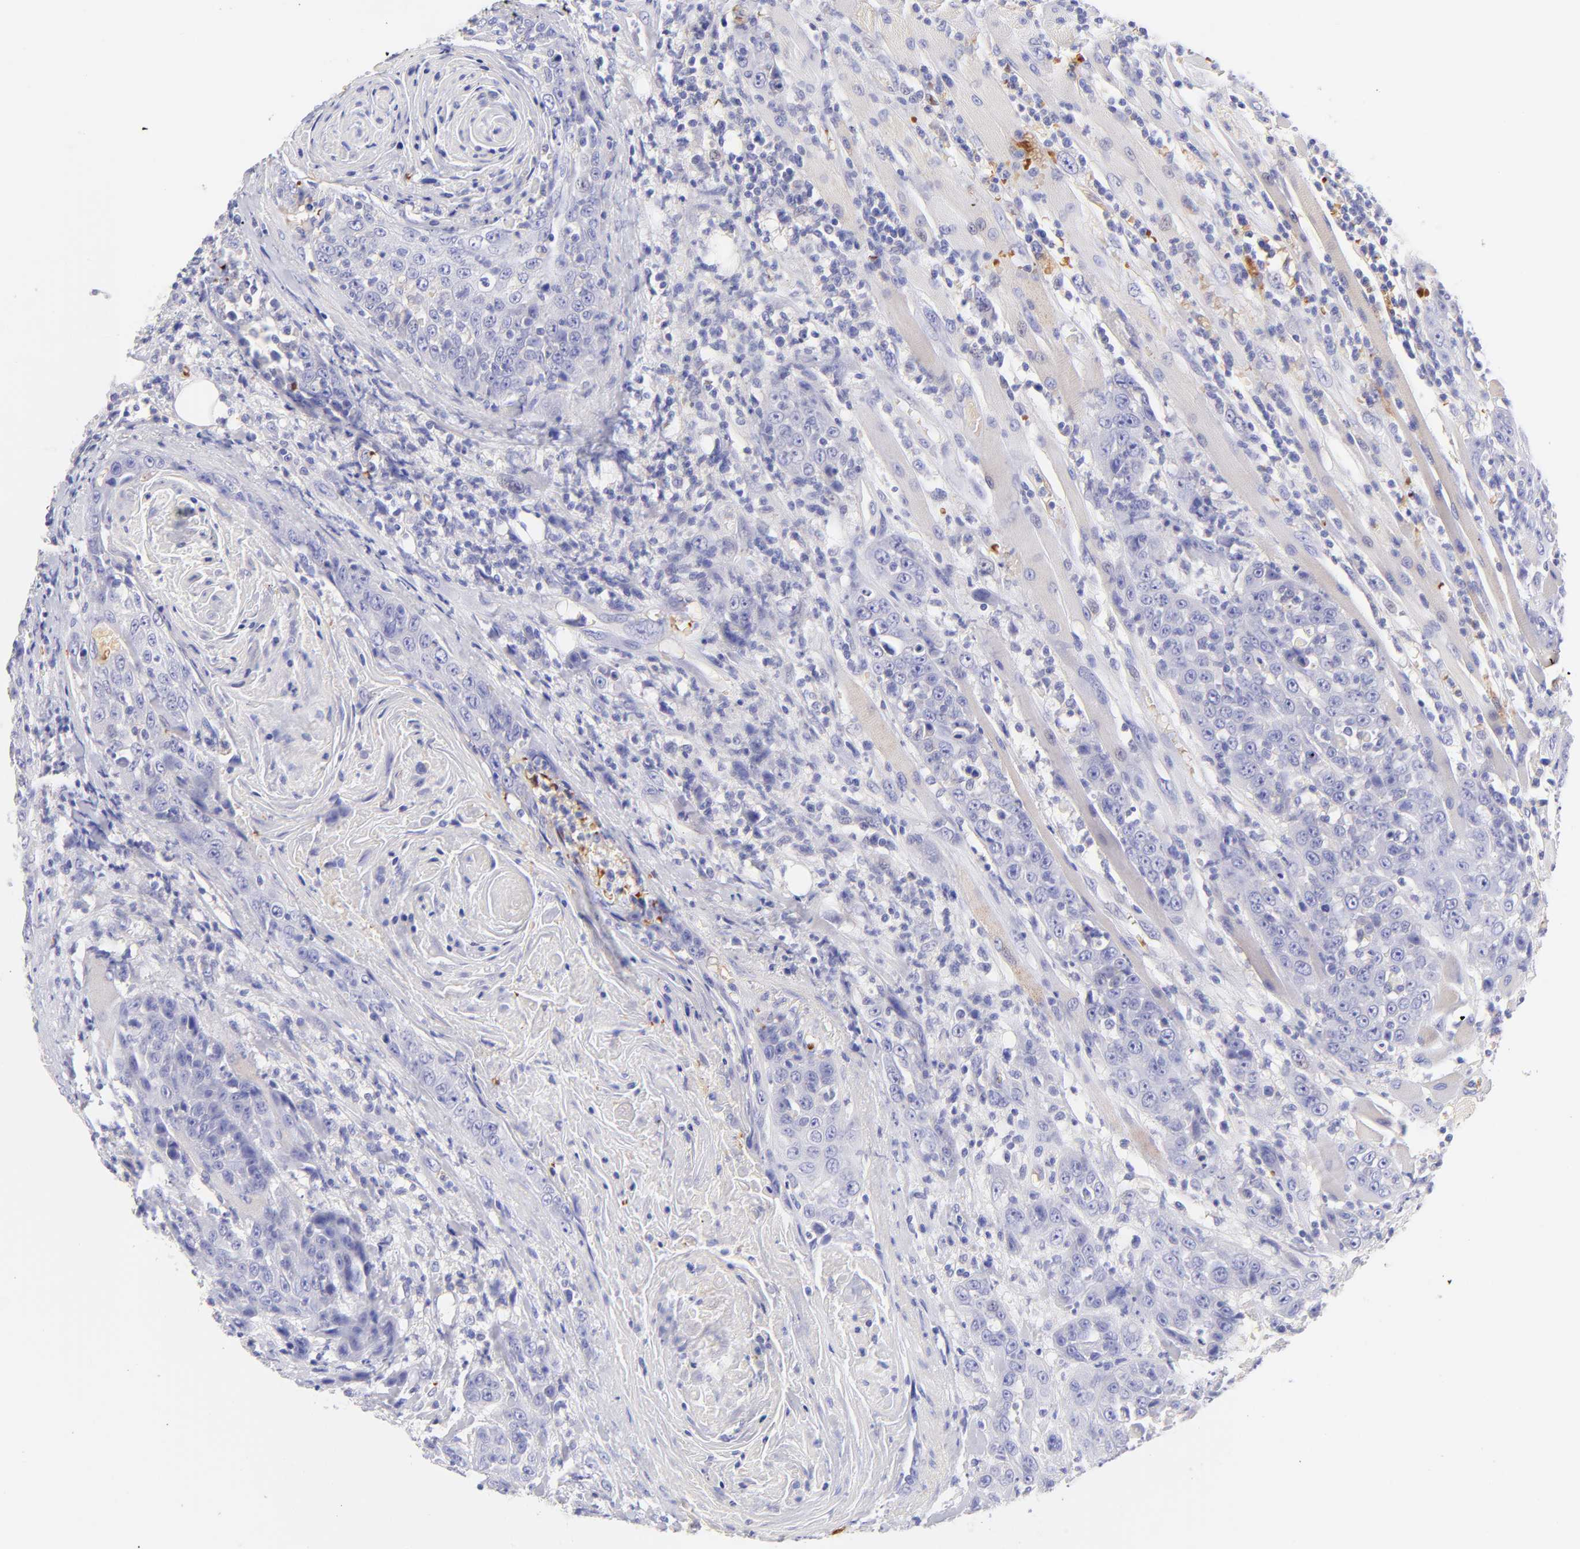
{"staining": {"intensity": "negative", "quantity": "none", "location": "none"}, "tissue": "head and neck cancer", "cell_type": "Tumor cells", "image_type": "cancer", "snomed": [{"axis": "morphology", "description": "Squamous cell carcinoma, NOS"}, {"axis": "topography", "description": "Head-Neck"}], "caption": "A high-resolution histopathology image shows immunohistochemistry staining of head and neck cancer (squamous cell carcinoma), which exhibits no significant expression in tumor cells.", "gene": "FRMPD3", "patient": {"sex": "female", "age": 84}}